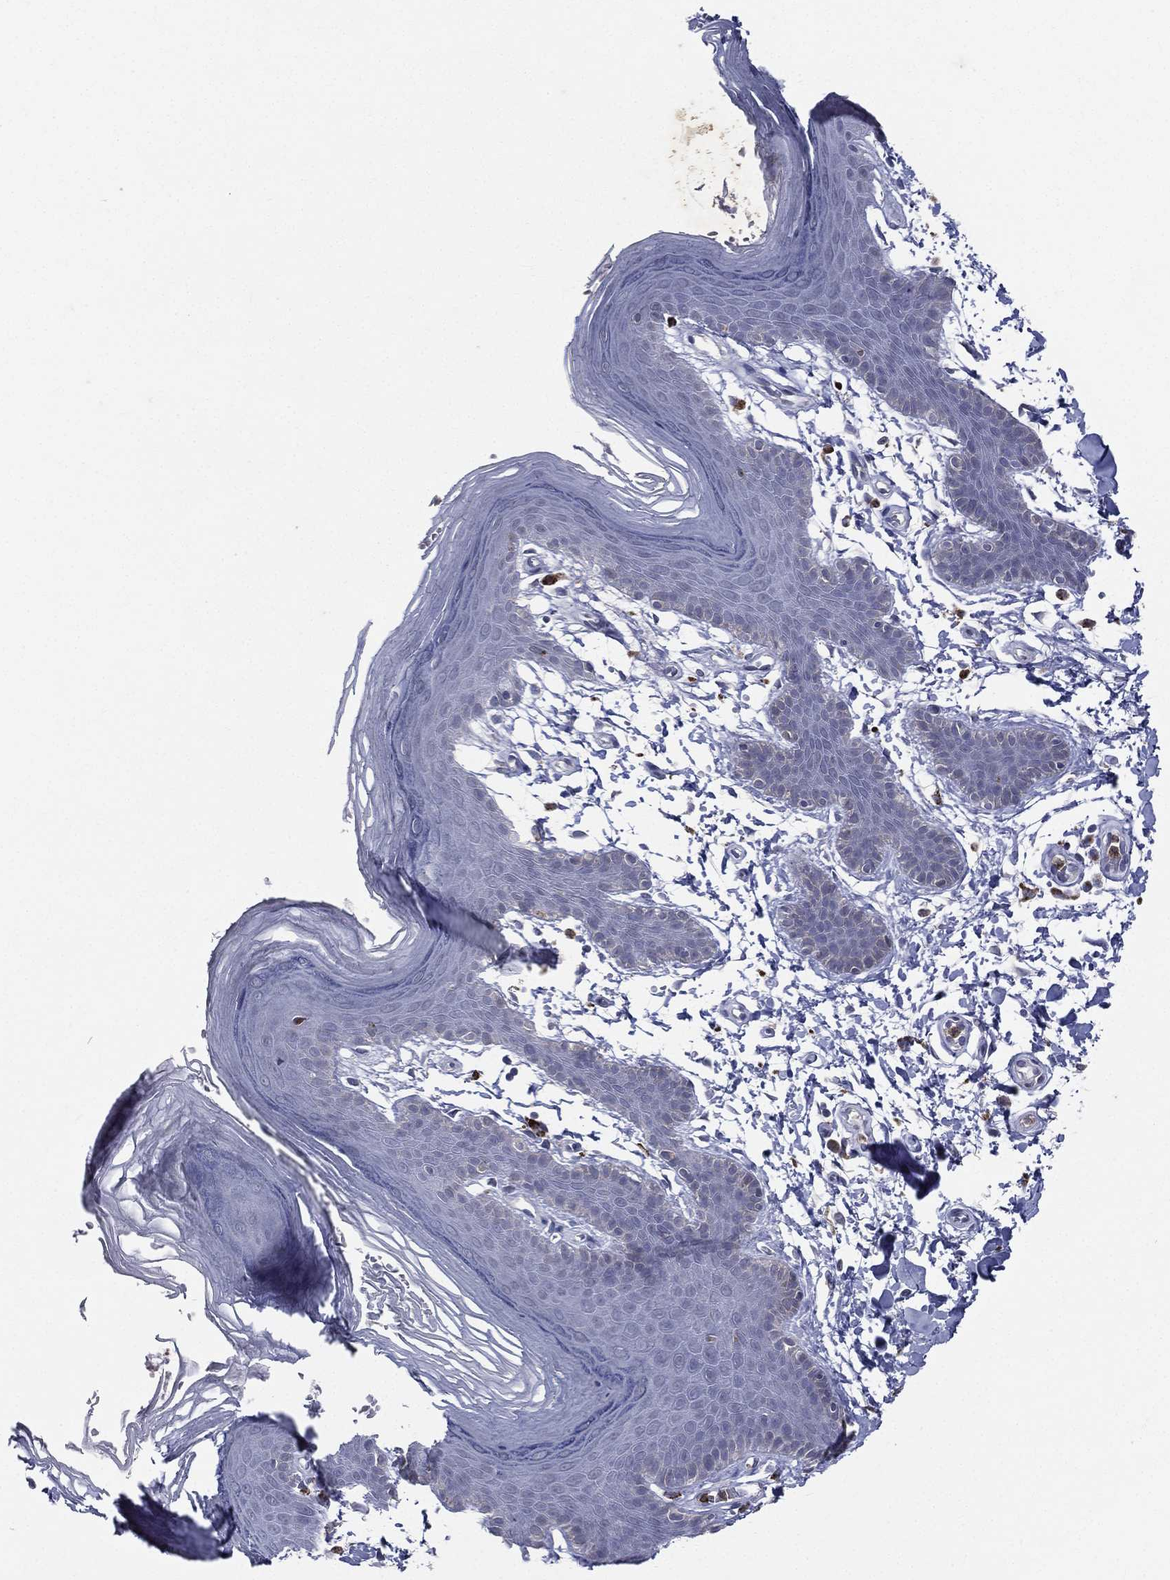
{"staining": {"intensity": "negative", "quantity": "none", "location": "none"}, "tissue": "skin", "cell_type": "Epidermal cells", "image_type": "normal", "snomed": [{"axis": "morphology", "description": "Normal tissue, NOS"}, {"axis": "topography", "description": "Anal"}], "caption": "The immunohistochemistry (IHC) micrograph has no significant staining in epidermal cells of skin. (Brightfield microscopy of DAB IHC at high magnification).", "gene": "EVI2B", "patient": {"sex": "male", "age": 53}}